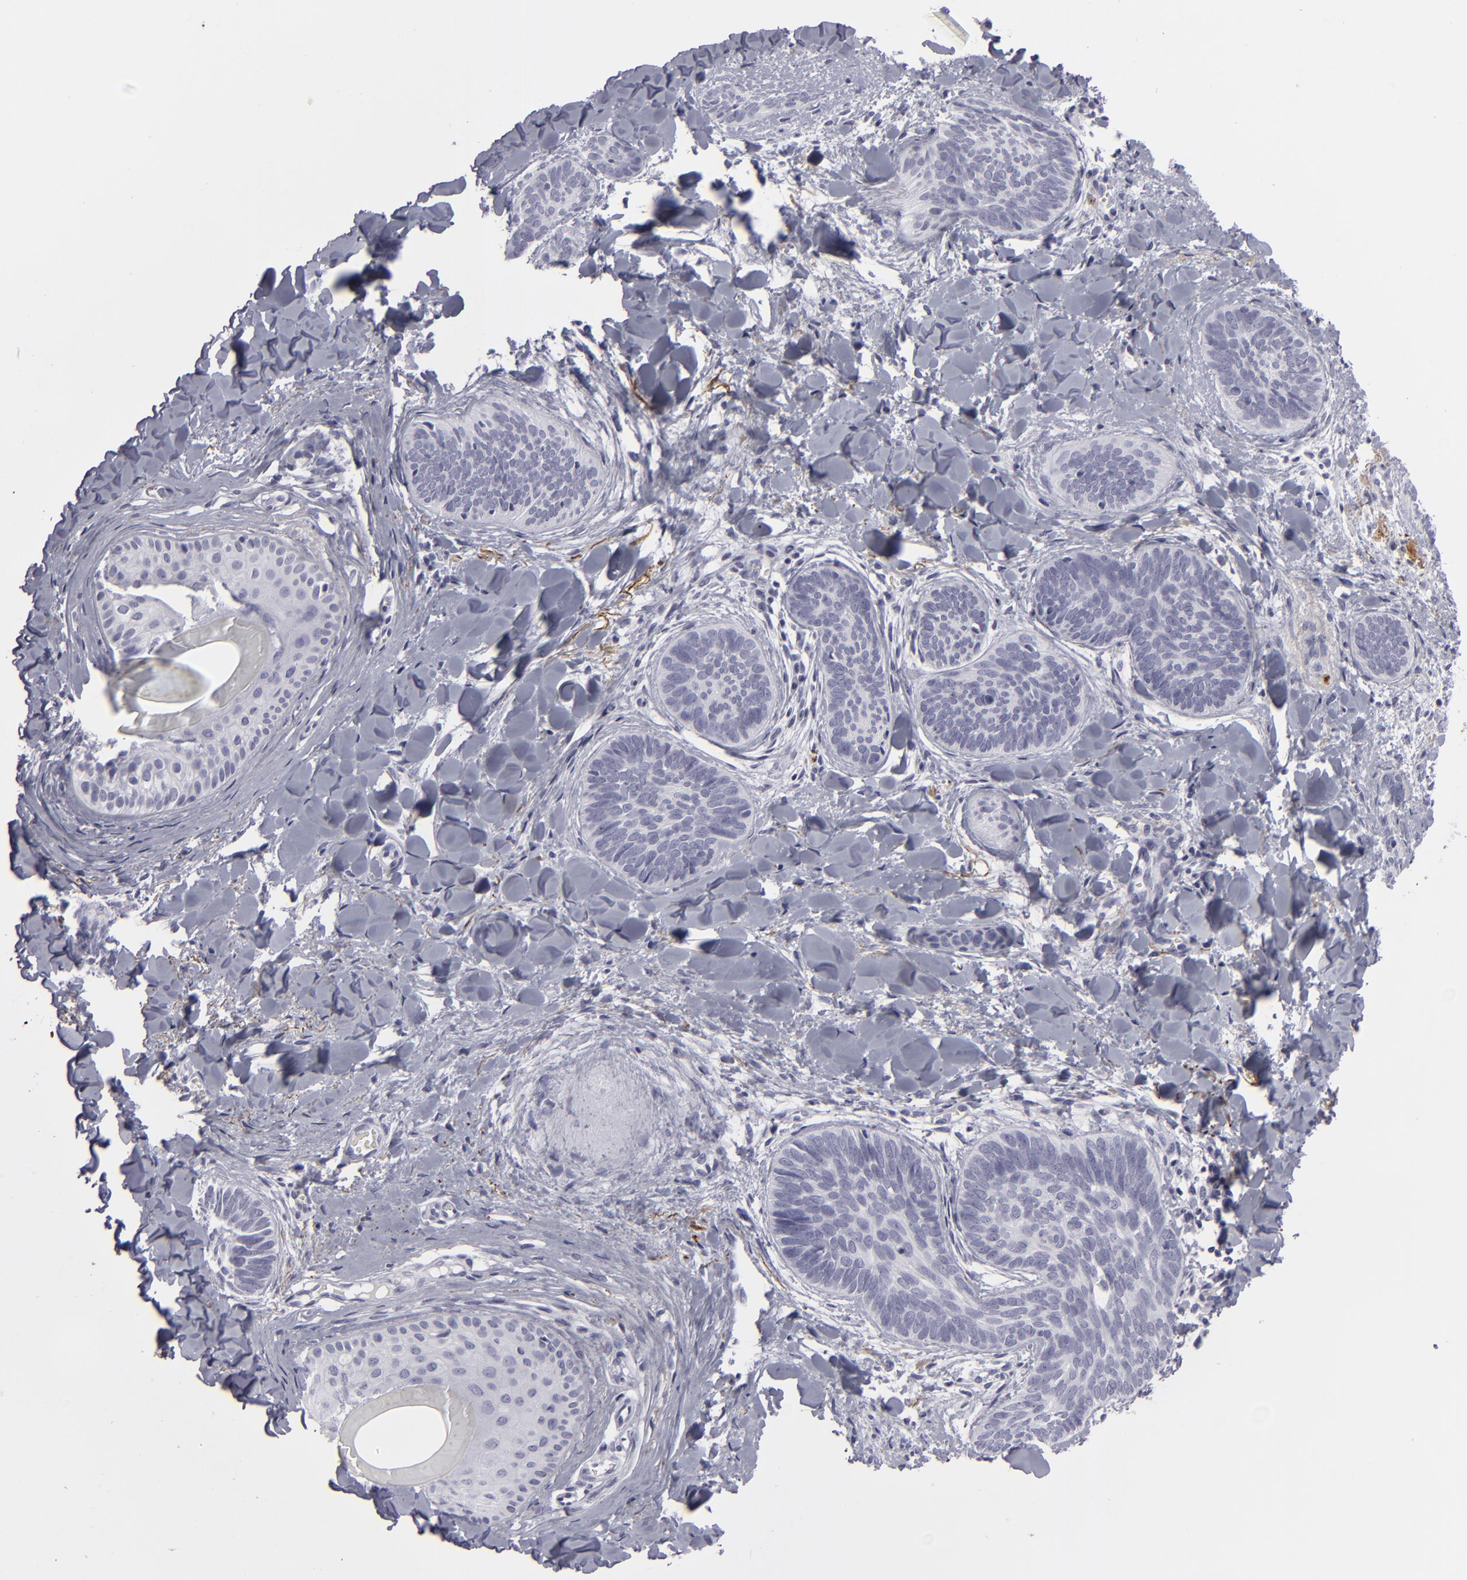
{"staining": {"intensity": "negative", "quantity": "none", "location": "none"}, "tissue": "skin cancer", "cell_type": "Tumor cells", "image_type": "cancer", "snomed": [{"axis": "morphology", "description": "Basal cell carcinoma"}, {"axis": "topography", "description": "Skin"}], "caption": "High power microscopy image of an immunohistochemistry photomicrograph of skin basal cell carcinoma, revealing no significant staining in tumor cells.", "gene": "C9", "patient": {"sex": "female", "age": 81}}